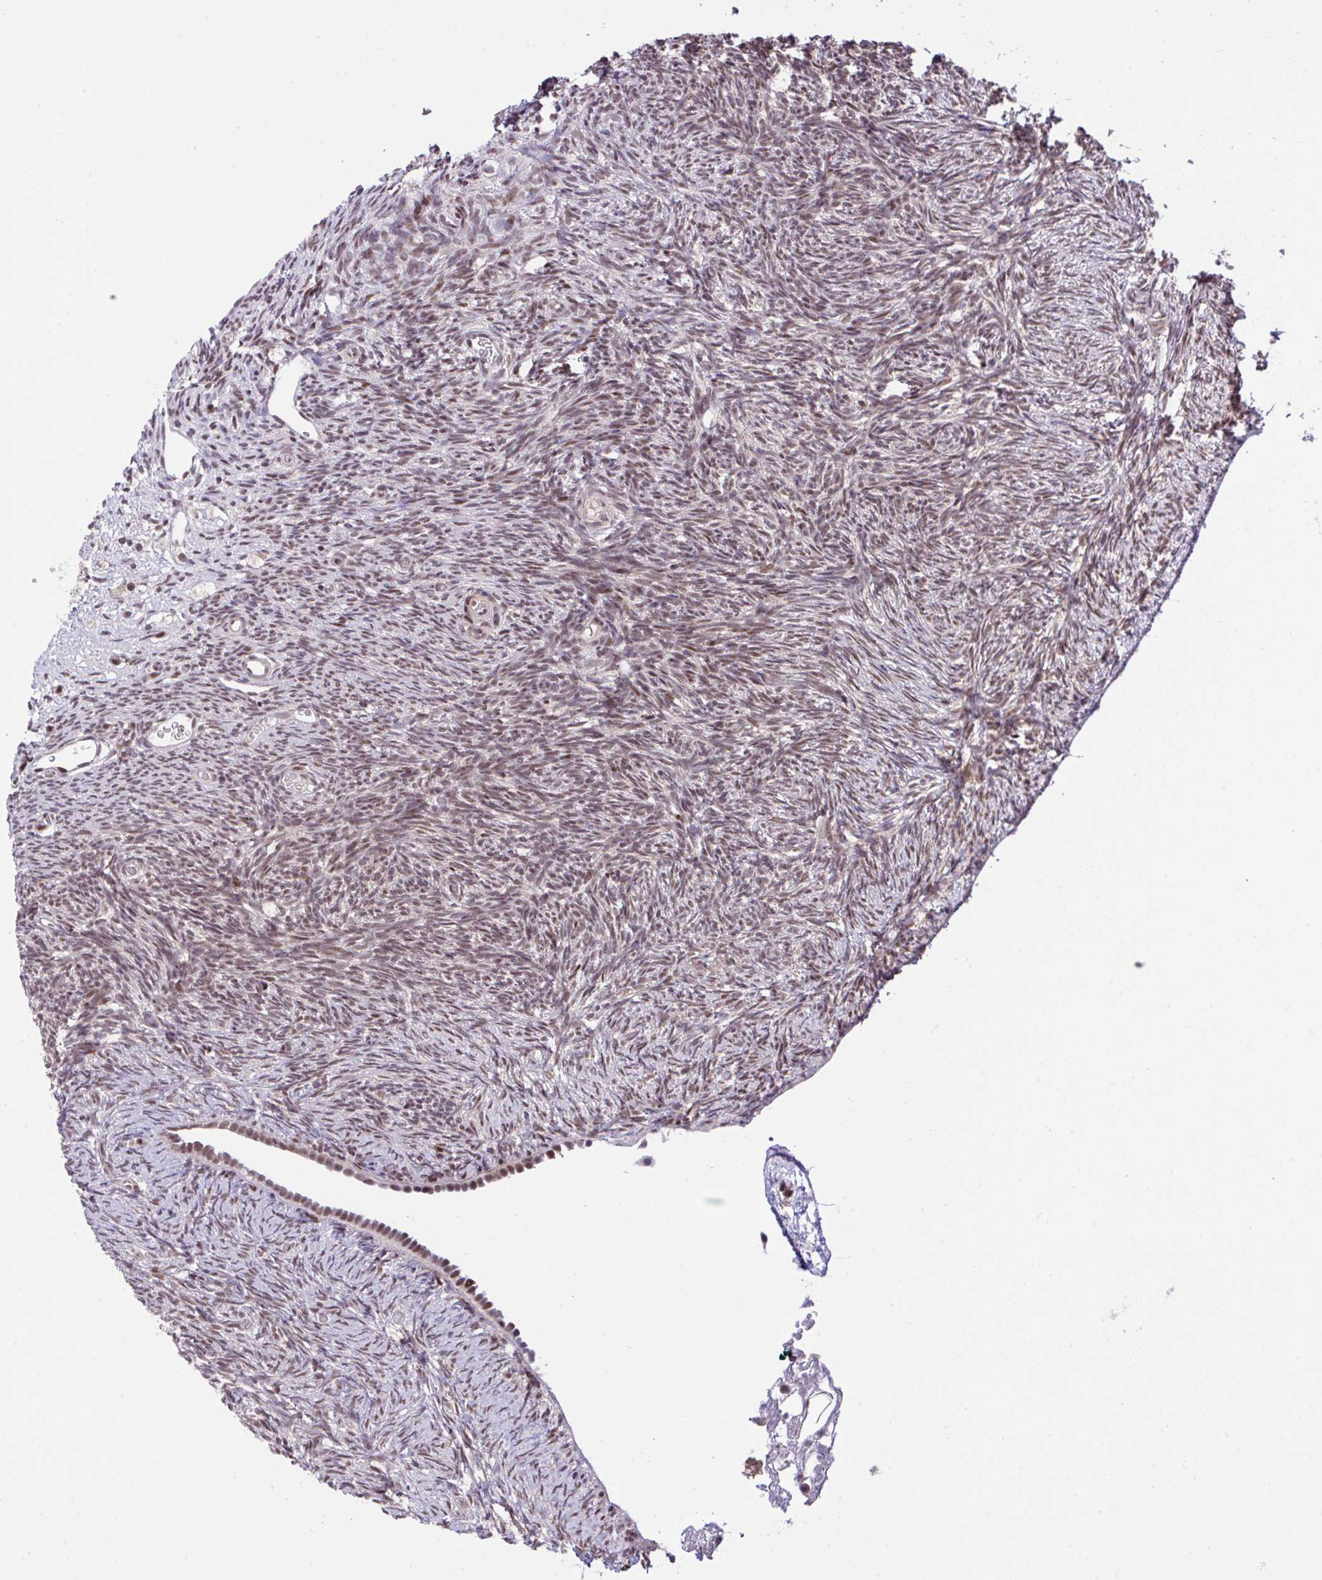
{"staining": {"intensity": "moderate", "quantity": "25%-75%", "location": "nuclear"}, "tissue": "ovary", "cell_type": "Follicle cells", "image_type": "normal", "snomed": [{"axis": "morphology", "description": "Normal tissue, NOS"}, {"axis": "topography", "description": "Ovary"}], "caption": "This photomicrograph reveals immunohistochemistry (IHC) staining of benign ovary, with medium moderate nuclear expression in approximately 25%-75% of follicle cells.", "gene": "GLIS3", "patient": {"sex": "female", "age": 39}}